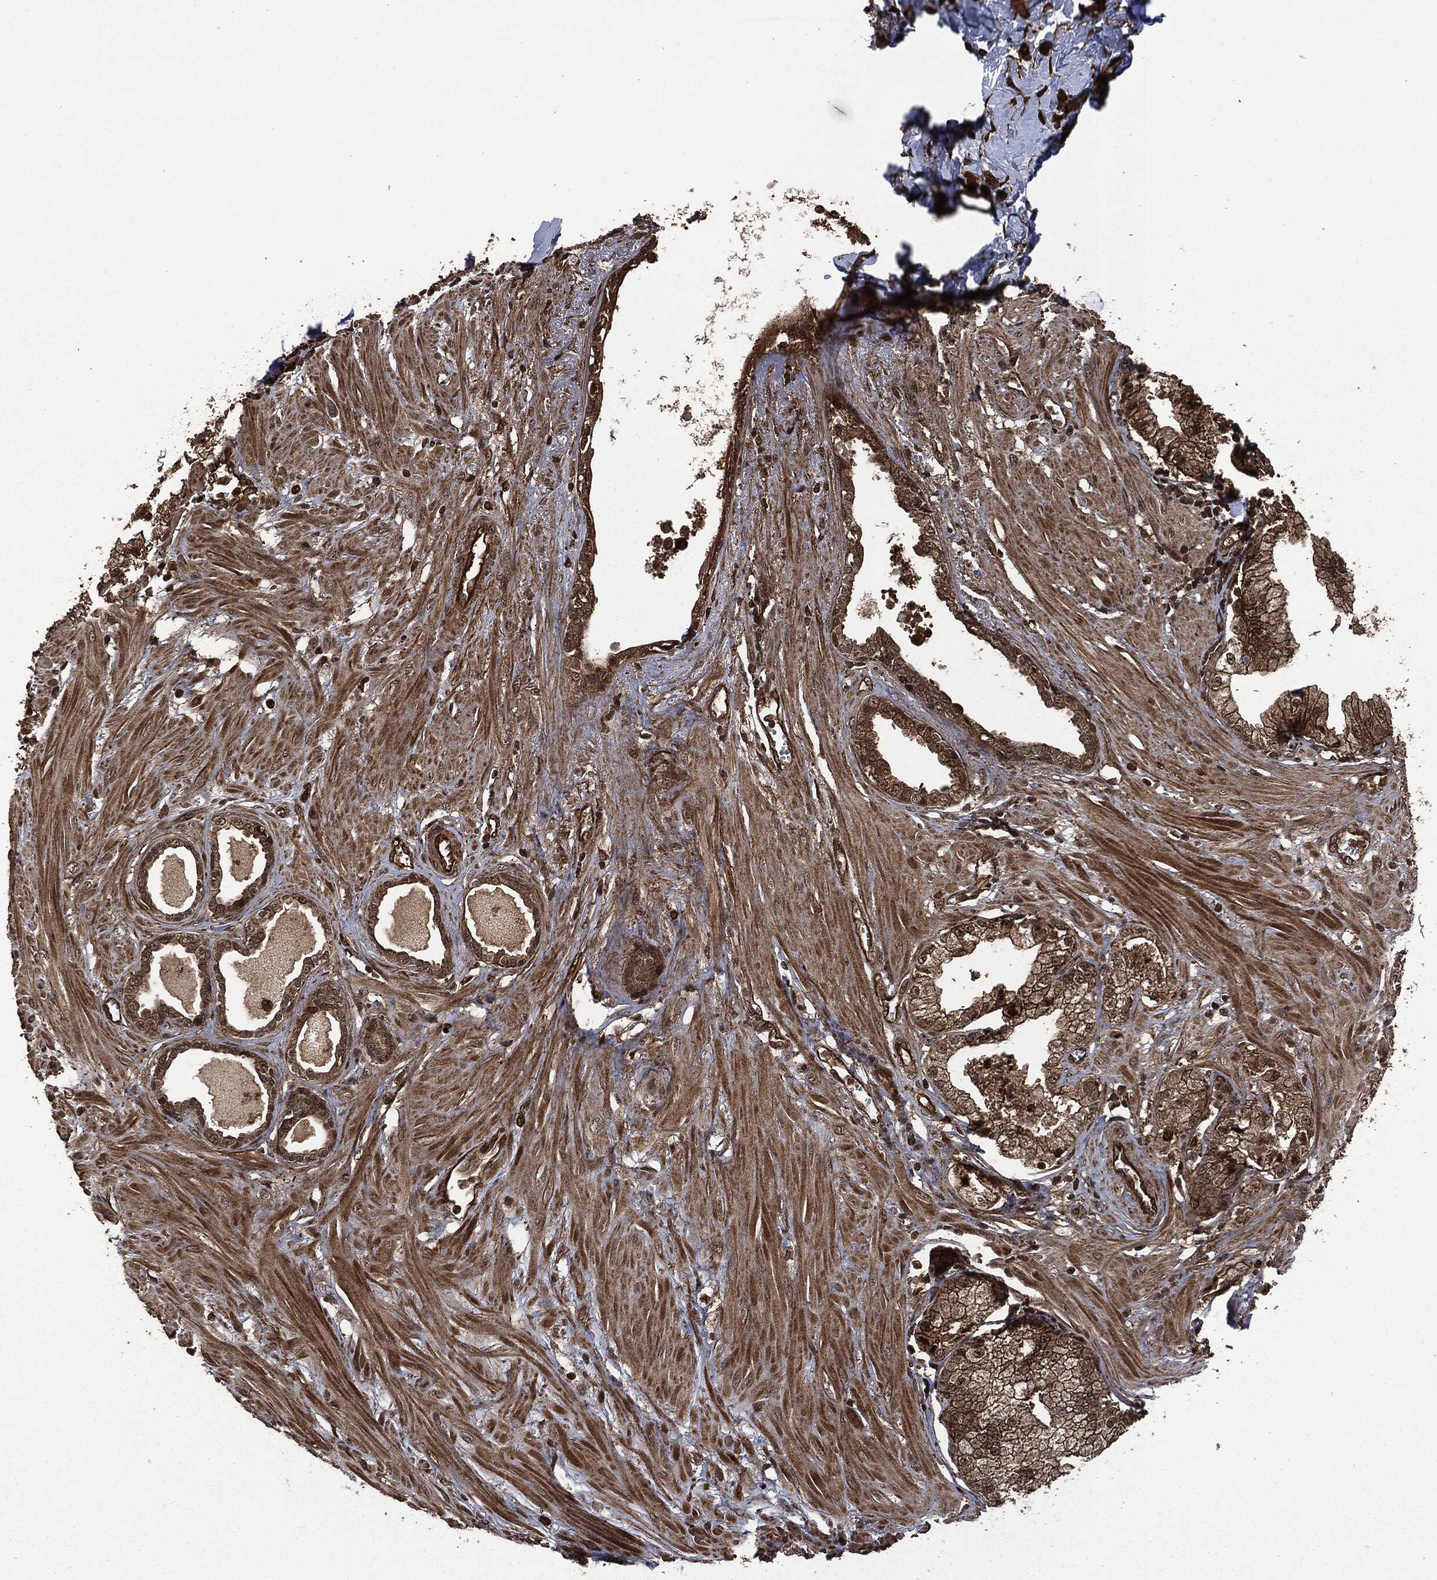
{"staining": {"intensity": "strong", "quantity": ">75%", "location": "cytoplasmic/membranous"}, "tissue": "prostate cancer", "cell_type": "Tumor cells", "image_type": "cancer", "snomed": [{"axis": "morphology", "description": "Adenocarcinoma, NOS"}, {"axis": "topography", "description": "Prostate and seminal vesicle, NOS"}, {"axis": "topography", "description": "Prostate"}], "caption": "Approximately >75% of tumor cells in human prostate cancer demonstrate strong cytoplasmic/membranous protein positivity as visualized by brown immunohistochemical staining.", "gene": "HRAS", "patient": {"sex": "male", "age": 79}}